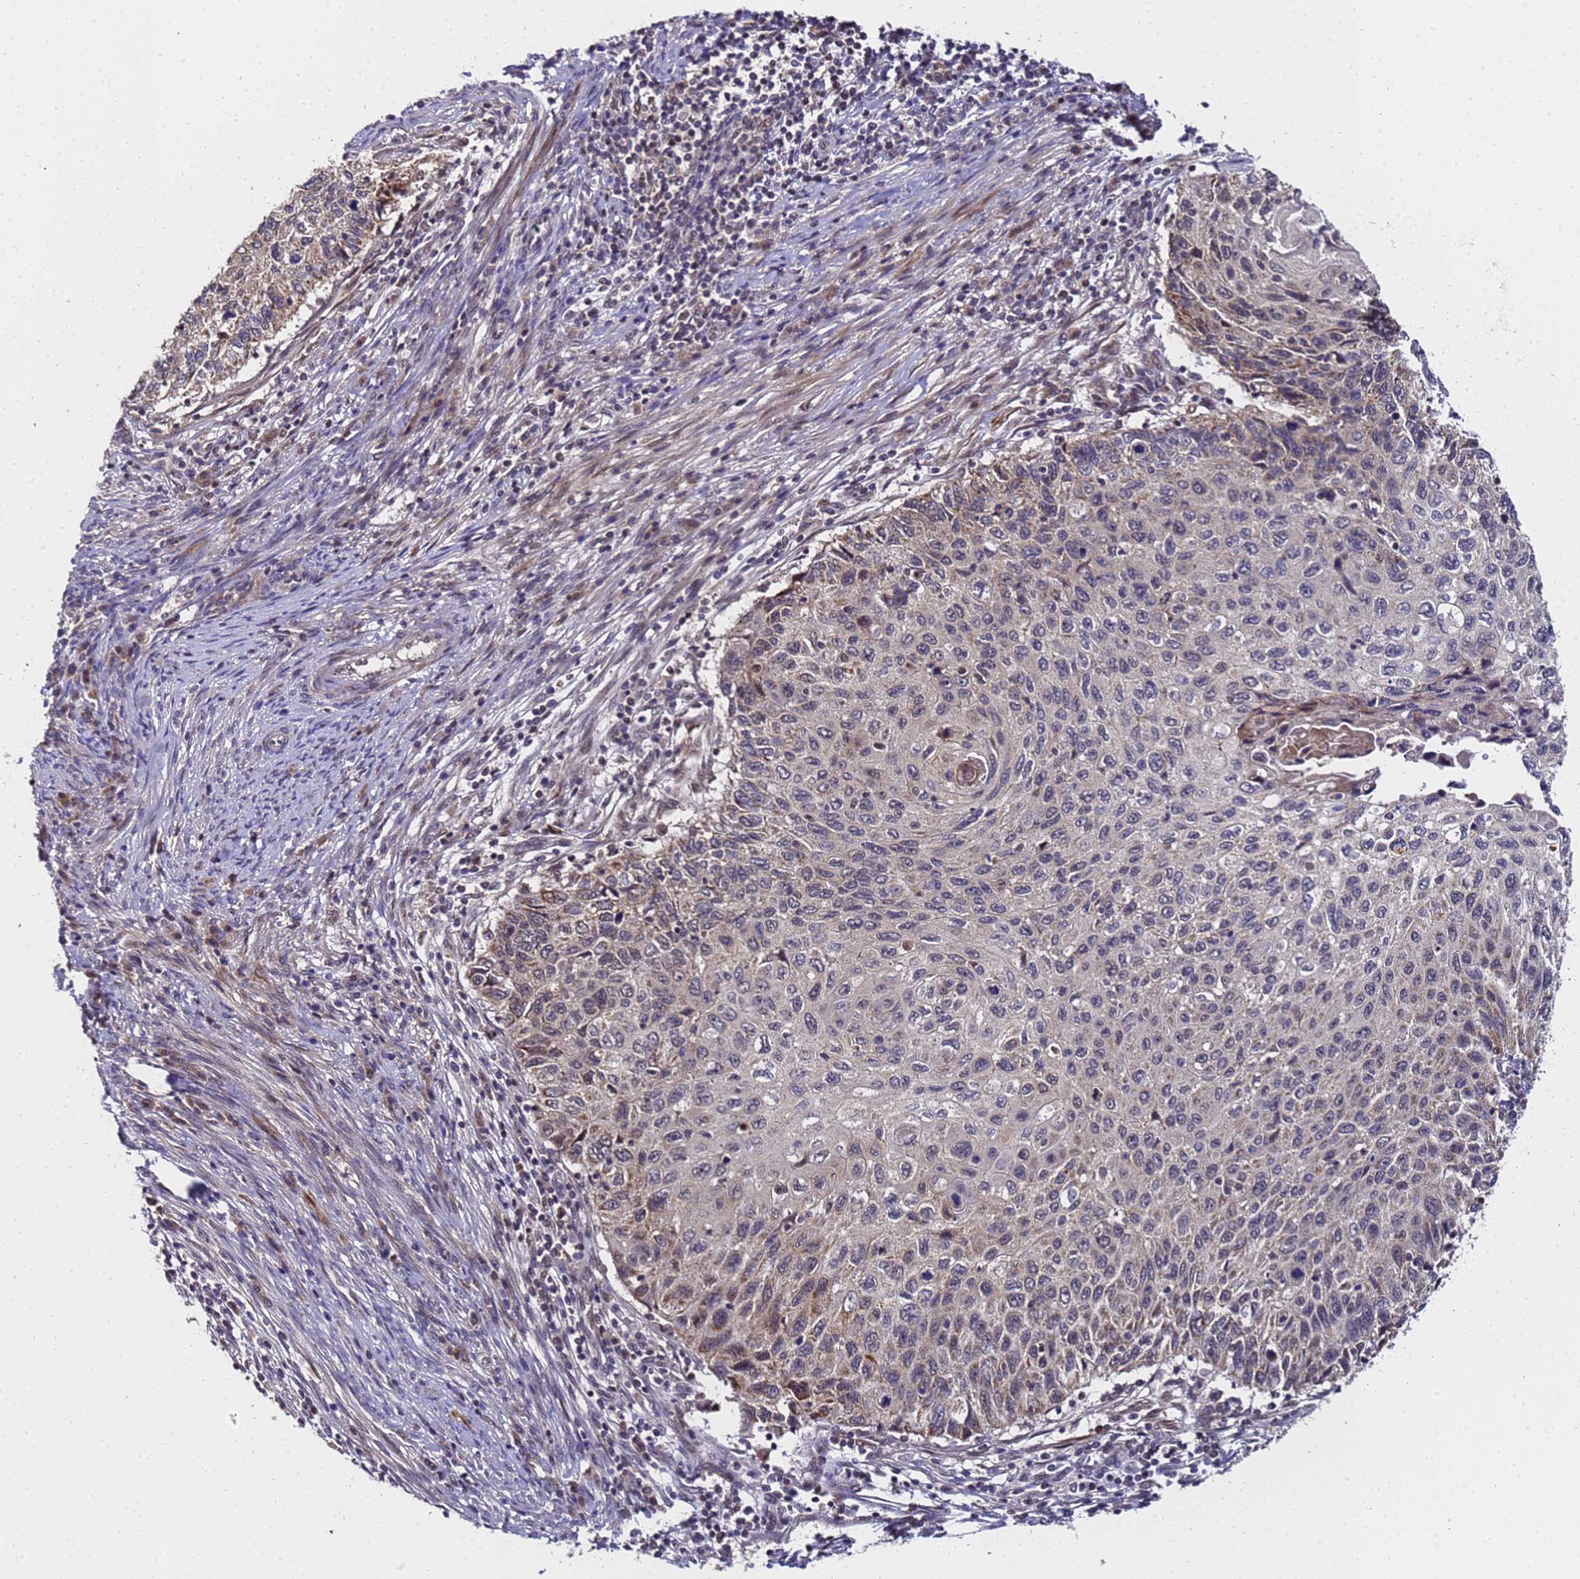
{"staining": {"intensity": "moderate", "quantity": "<25%", "location": "cytoplasmic/membranous,nuclear"}, "tissue": "cervical cancer", "cell_type": "Tumor cells", "image_type": "cancer", "snomed": [{"axis": "morphology", "description": "Squamous cell carcinoma, NOS"}, {"axis": "topography", "description": "Cervix"}], "caption": "Squamous cell carcinoma (cervical) was stained to show a protein in brown. There is low levels of moderate cytoplasmic/membranous and nuclear expression in about <25% of tumor cells.", "gene": "ANAPC13", "patient": {"sex": "female", "age": 70}}